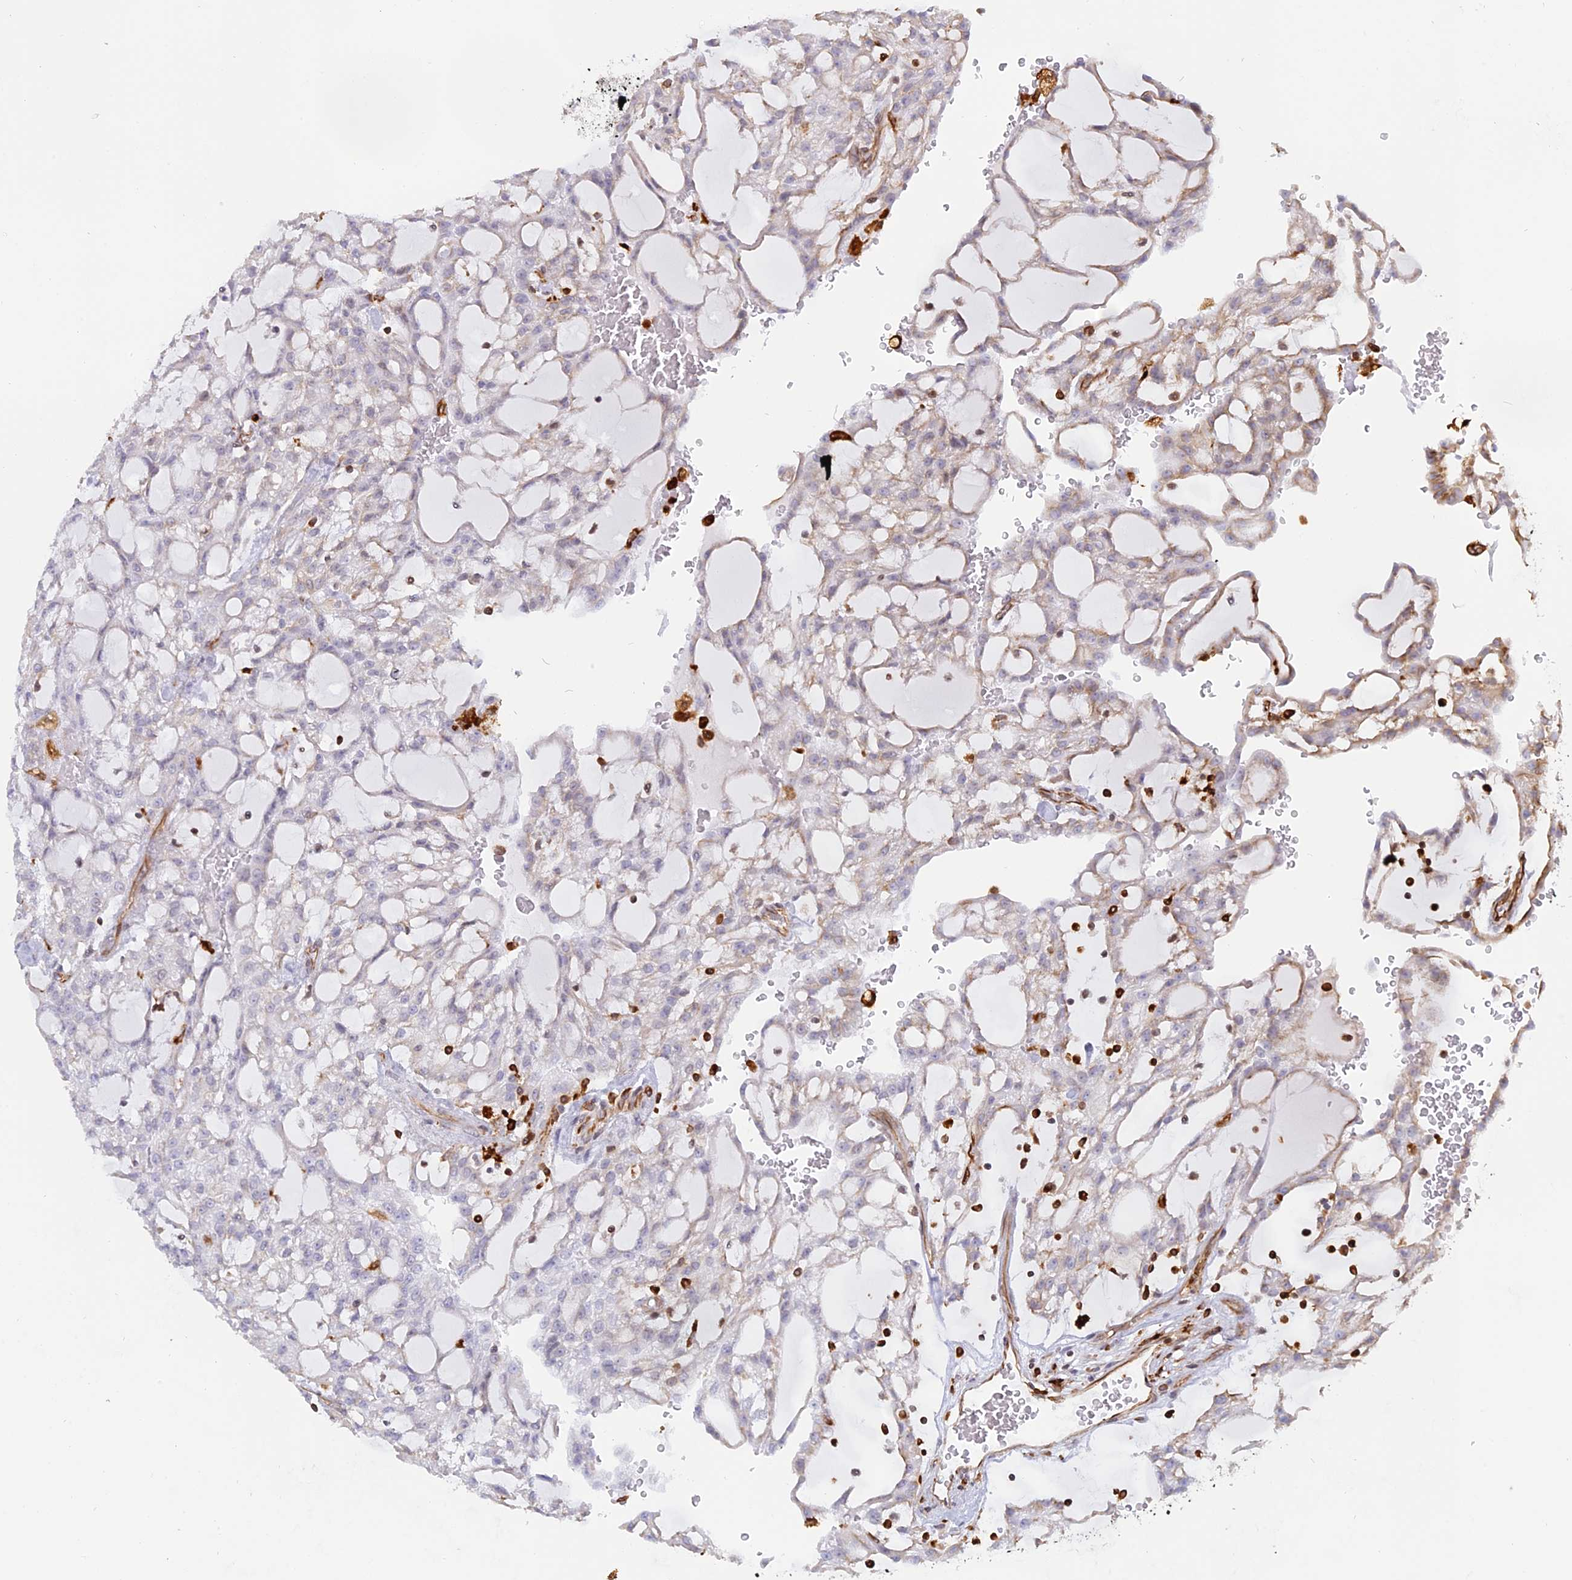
{"staining": {"intensity": "negative", "quantity": "none", "location": "none"}, "tissue": "renal cancer", "cell_type": "Tumor cells", "image_type": "cancer", "snomed": [{"axis": "morphology", "description": "Adenocarcinoma, NOS"}, {"axis": "topography", "description": "Kidney"}], "caption": "An IHC micrograph of renal cancer is shown. There is no staining in tumor cells of renal cancer. (Brightfield microscopy of DAB (3,3'-diaminobenzidine) immunohistochemistry at high magnification).", "gene": "APOBR", "patient": {"sex": "male", "age": 63}}